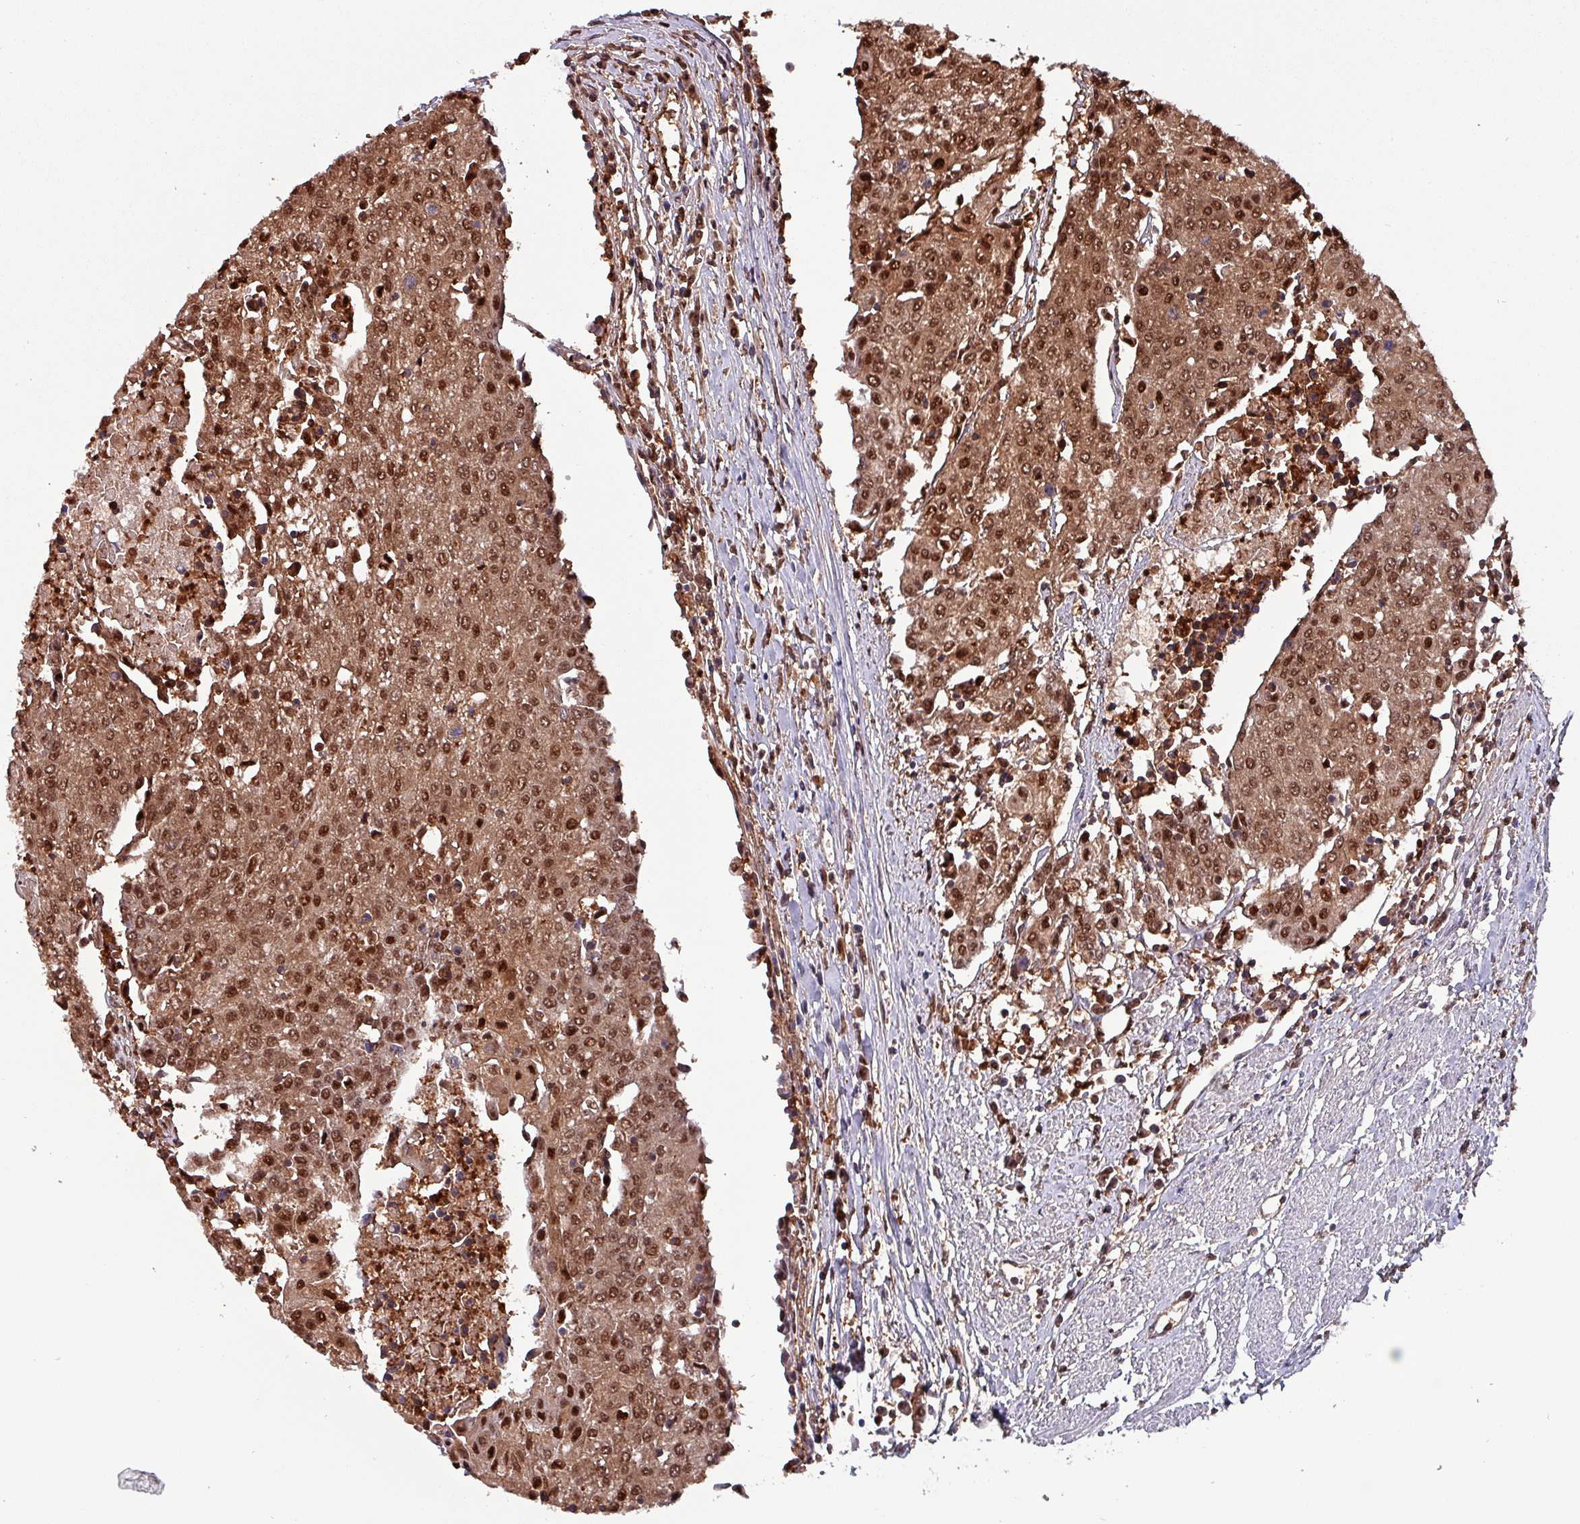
{"staining": {"intensity": "moderate", "quantity": ">75%", "location": "cytoplasmic/membranous,nuclear"}, "tissue": "urothelial cancer", "cell_type": "Tumor cells", "image_type": "cancer", "snomed": [{"axis": "morphology", "description": "Urothelial carcinoma, High grade"}, {"axis": "topography", "description": "Urinary bladder"}], "caption": "This image reveals high-grade urothelial carcinoma stained with IHC to label a protein in brown. The cytoplasmic/membranous and nuclear of tumor cells show moderate positivity for the protein. Nuclei are counter-stained blue.", "gene": "PSMB8", "patient": {"sex": "female", "age": 85}}